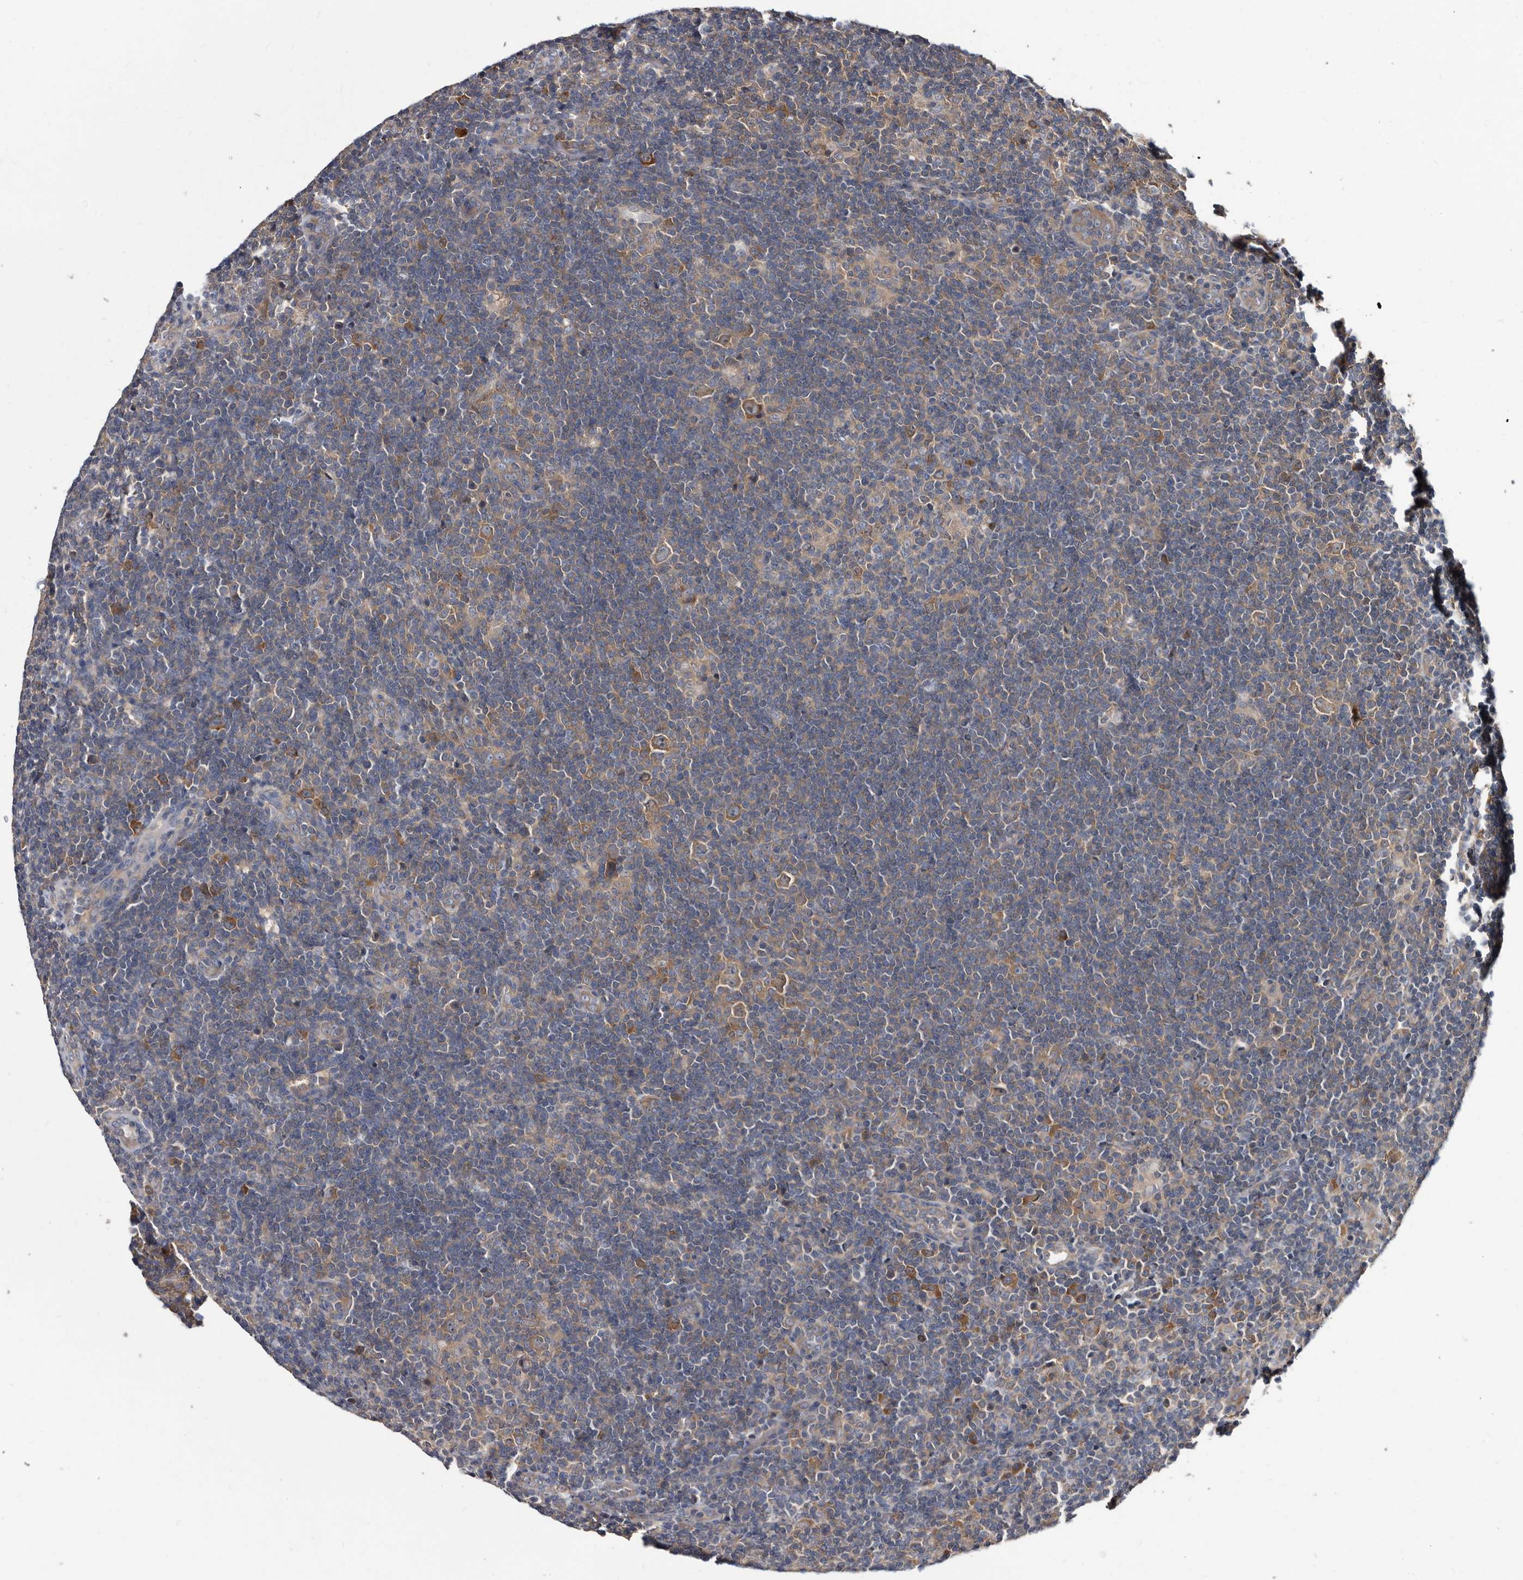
{"staining": {"intensity": "moderate", "quantity": ">75%", "location": "cytoplasmic/membranous"}, "tissue": "lymphoma", "cell_type": "Tumor cells", "image_type": "cancer", "snomed": [{"axis": "morphology", "description": "Hodgkin's disease, NOS"}, {"axis": "topography", "description": "Lymph node"}], "caption": "Hodgkin's disease was stained to show a protein in brown. There is medium levels of moderate cytoplasmic/membranous positivity in about >75% of tumor cells. Using DAB (3,3'-diaminobenzidine) (brown) and hematoxylin (blue) stains, captured at high magnification using brightfield microscopy.", "gene": "ABCF2", "patient": {"sex": "female", "age": 57}}